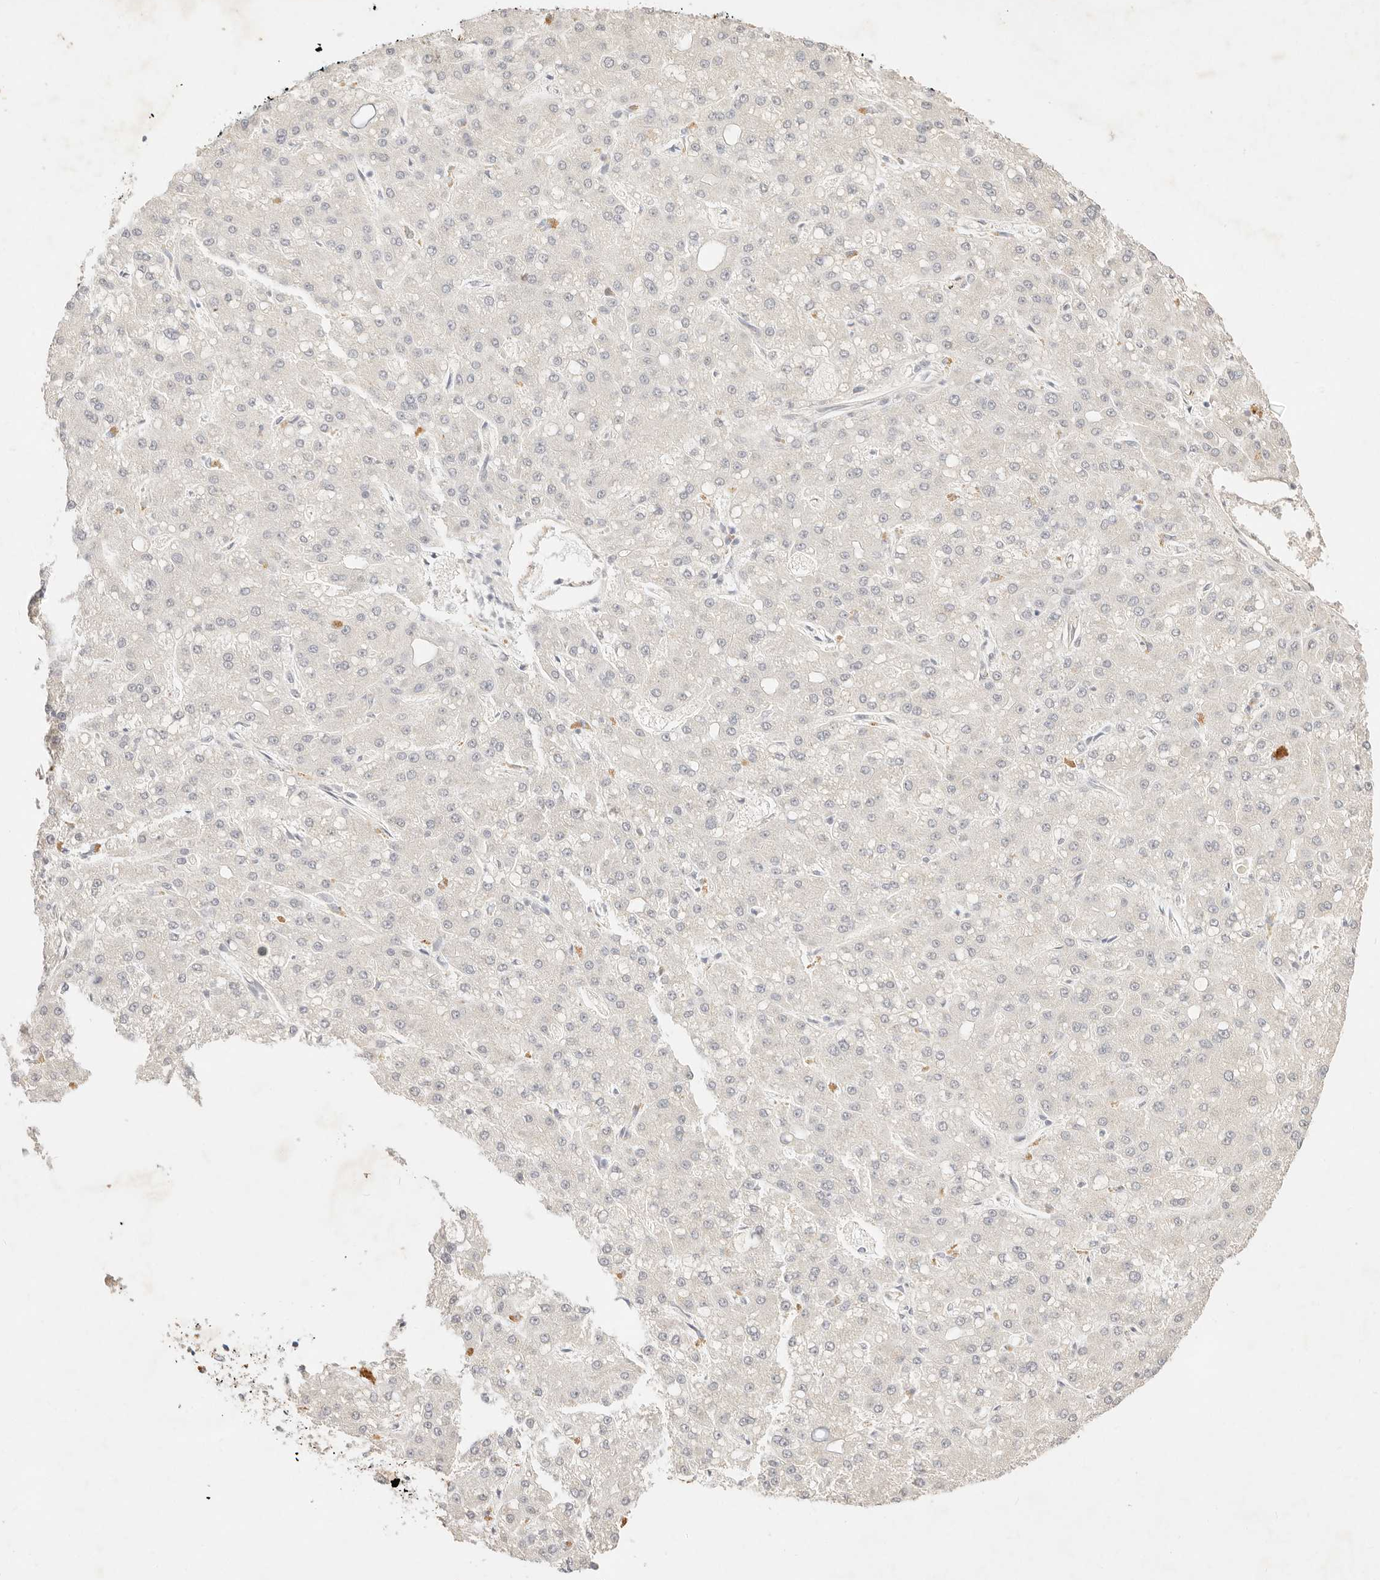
{"staining": {"intensity": "negative", "quantity": "none", "location": "none"}, "tissue": "liver cancer", "cell_type": "Tumor cells", "image_type": "cancer", "snomed": [{"axis": "morphology", "description": "Carcinoma, Hepatocellular, NOS"}, {"axis": "topography", "description": "Liver"}], "caption": "Liver hepatocellular carcinoma was stained to show a protein in brown. There is no significant staining in tumor cells.", "gene": "GPR156", "patient": {"sex": "male", "age": 67}}